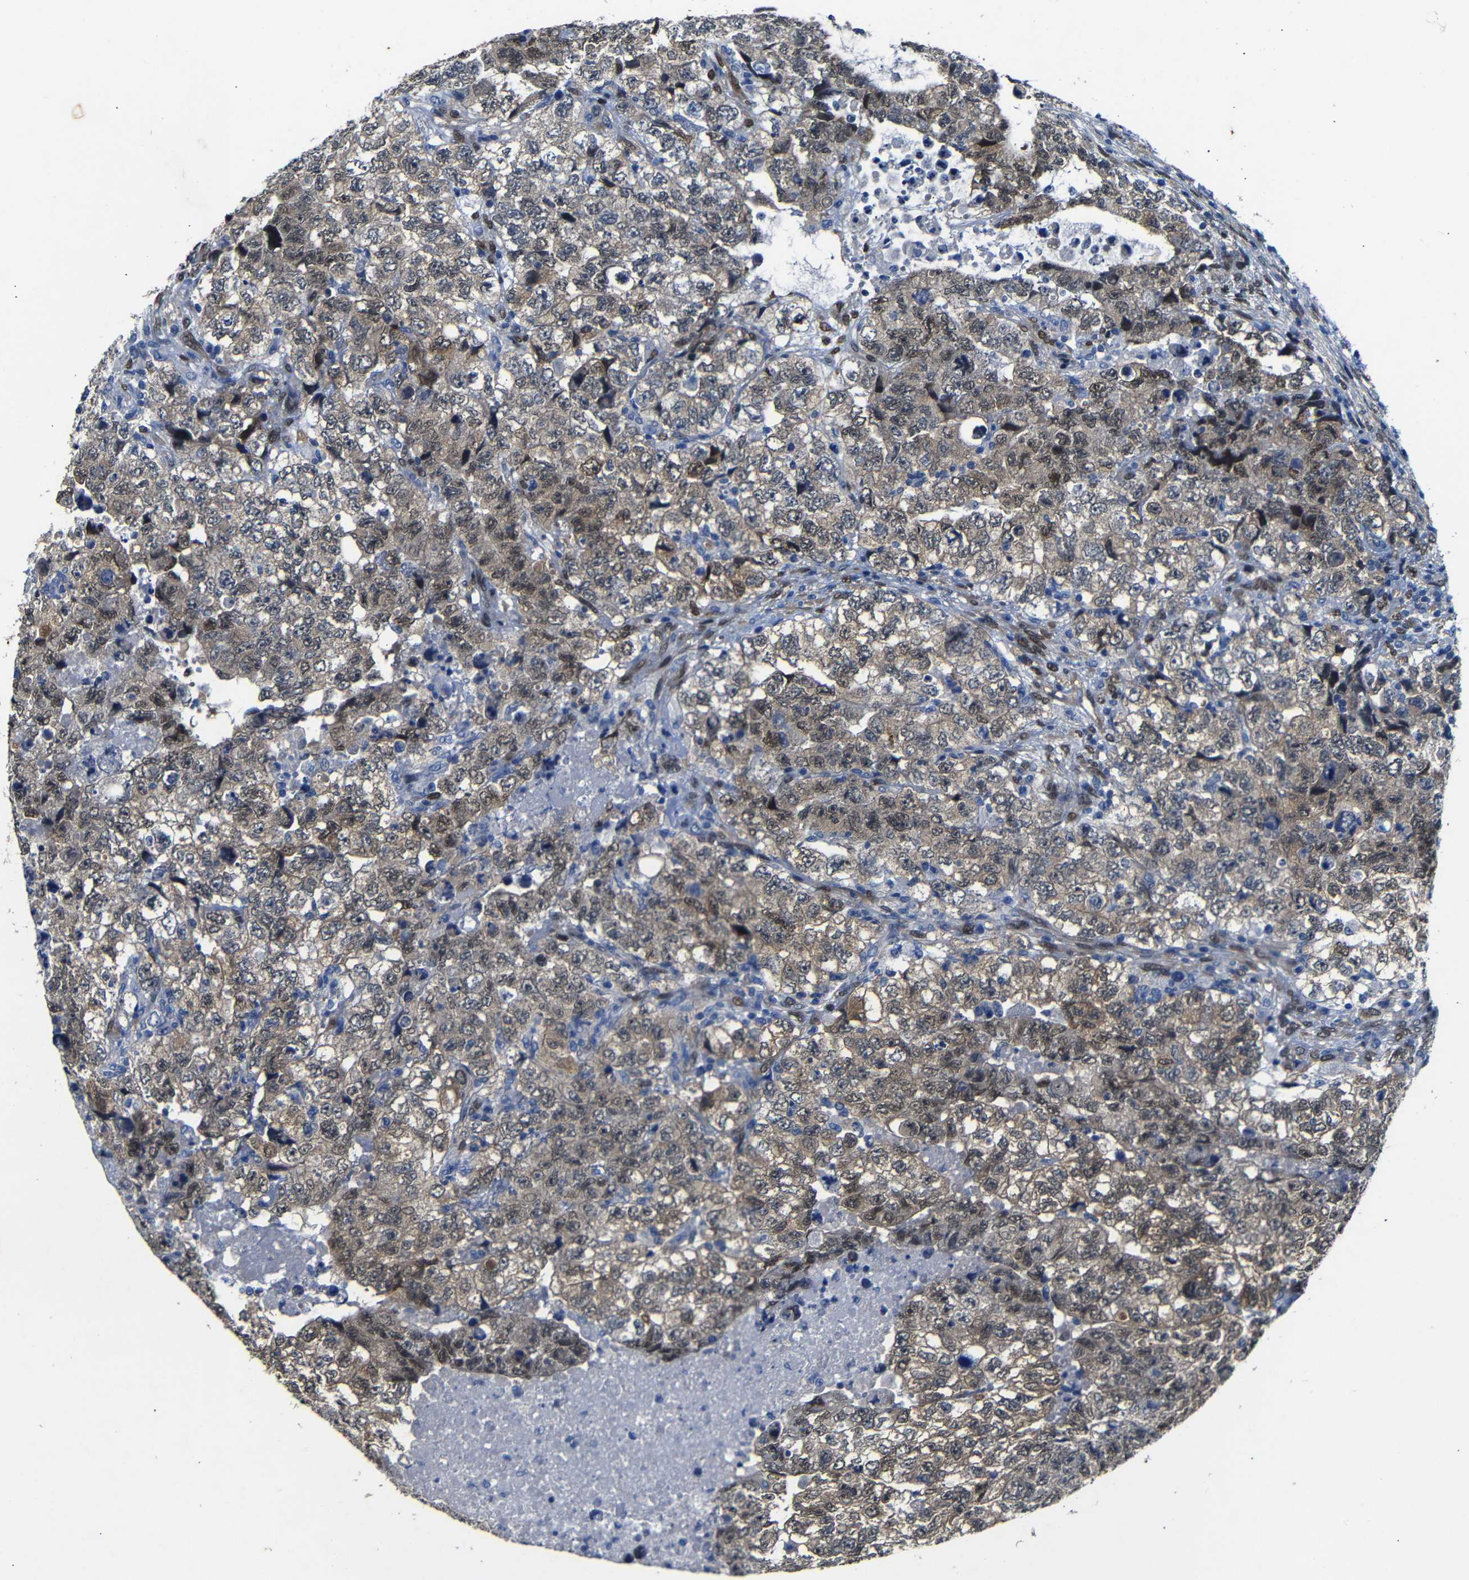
{"staining": {"intensity": "weak", "quantity": ">75%", "location": "cytoplasmic/membranous,nuclear"}, "tissue": "testis cancer", "cell_type": "Tumor cells", "image_type": "cancer", "snomed": [{"axis": "morphology", "description": "Carcinoma, Embryonal, NOS"}, {"axis": "topography", "description": "Testis"}], "caption": "Testis embryonal carcinoma tissue exhibits weak cytoplasmic/membranous and nuclear positivity in about >75% of tumor cells (IHC, brightfield microscopy, high magnification).", "gene": "YAP1", "patient": {"sex": "male", "age": 36}}